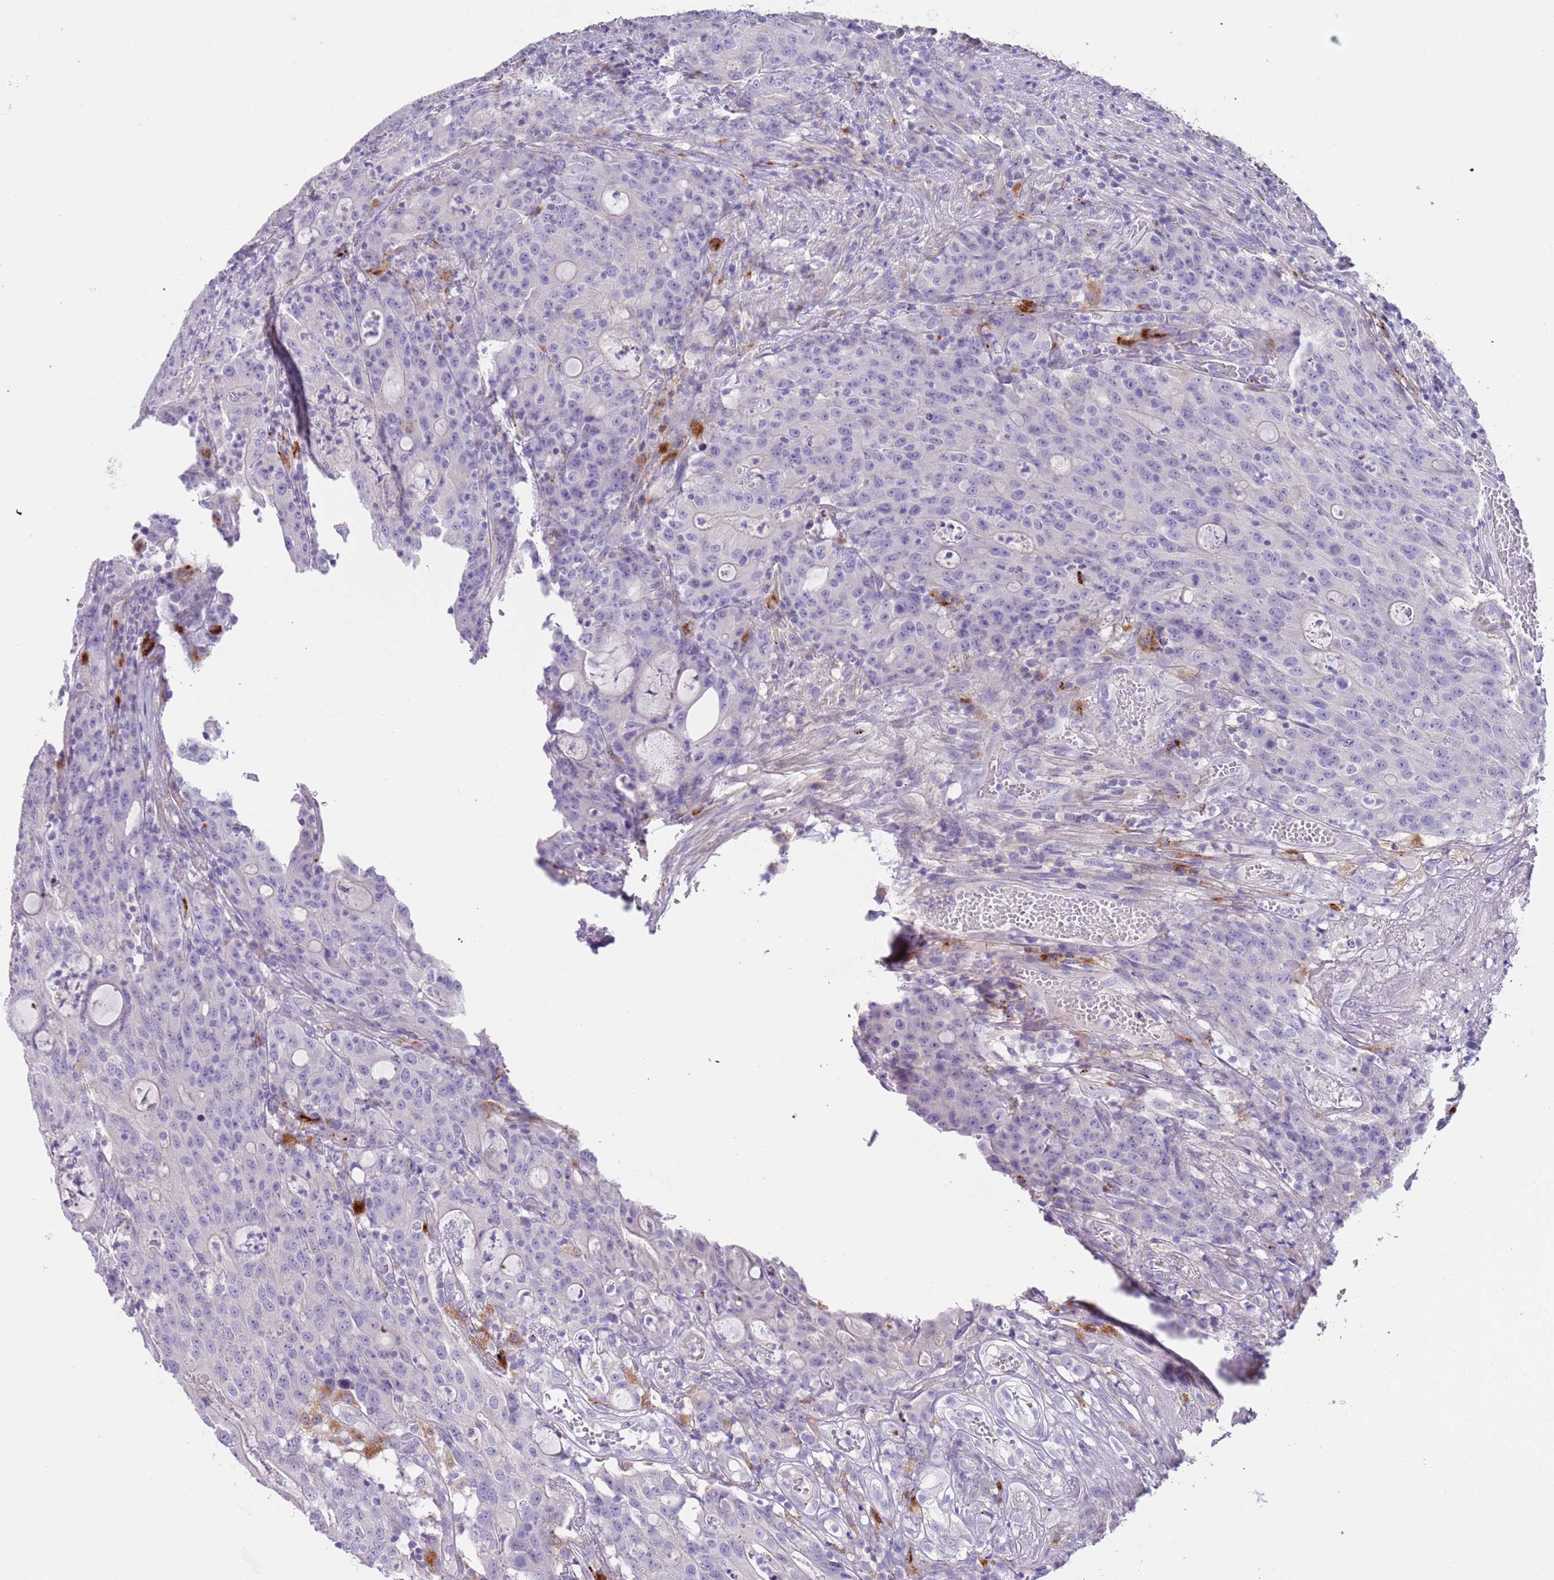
{"staining": {"intensity": "negative", "quantity": "none", "location": "none"}, "tissue": "colorectal cancer", "cell_type": "Tumor cells", "image_type": "cancer", "snomed": [{"axis": "morphology", "description": "Adenocarcinoma, NOS"}, {"axis": "topography", "description": "Colon"}], "caption": "DAB (3,3'-diaminobenzidine) immunohistochemical staining of colorectal cancer exhibits no significant positivity in tumor cells.", "gene": "LRRN3", "patient": {"sex": "male", "age": 83}}